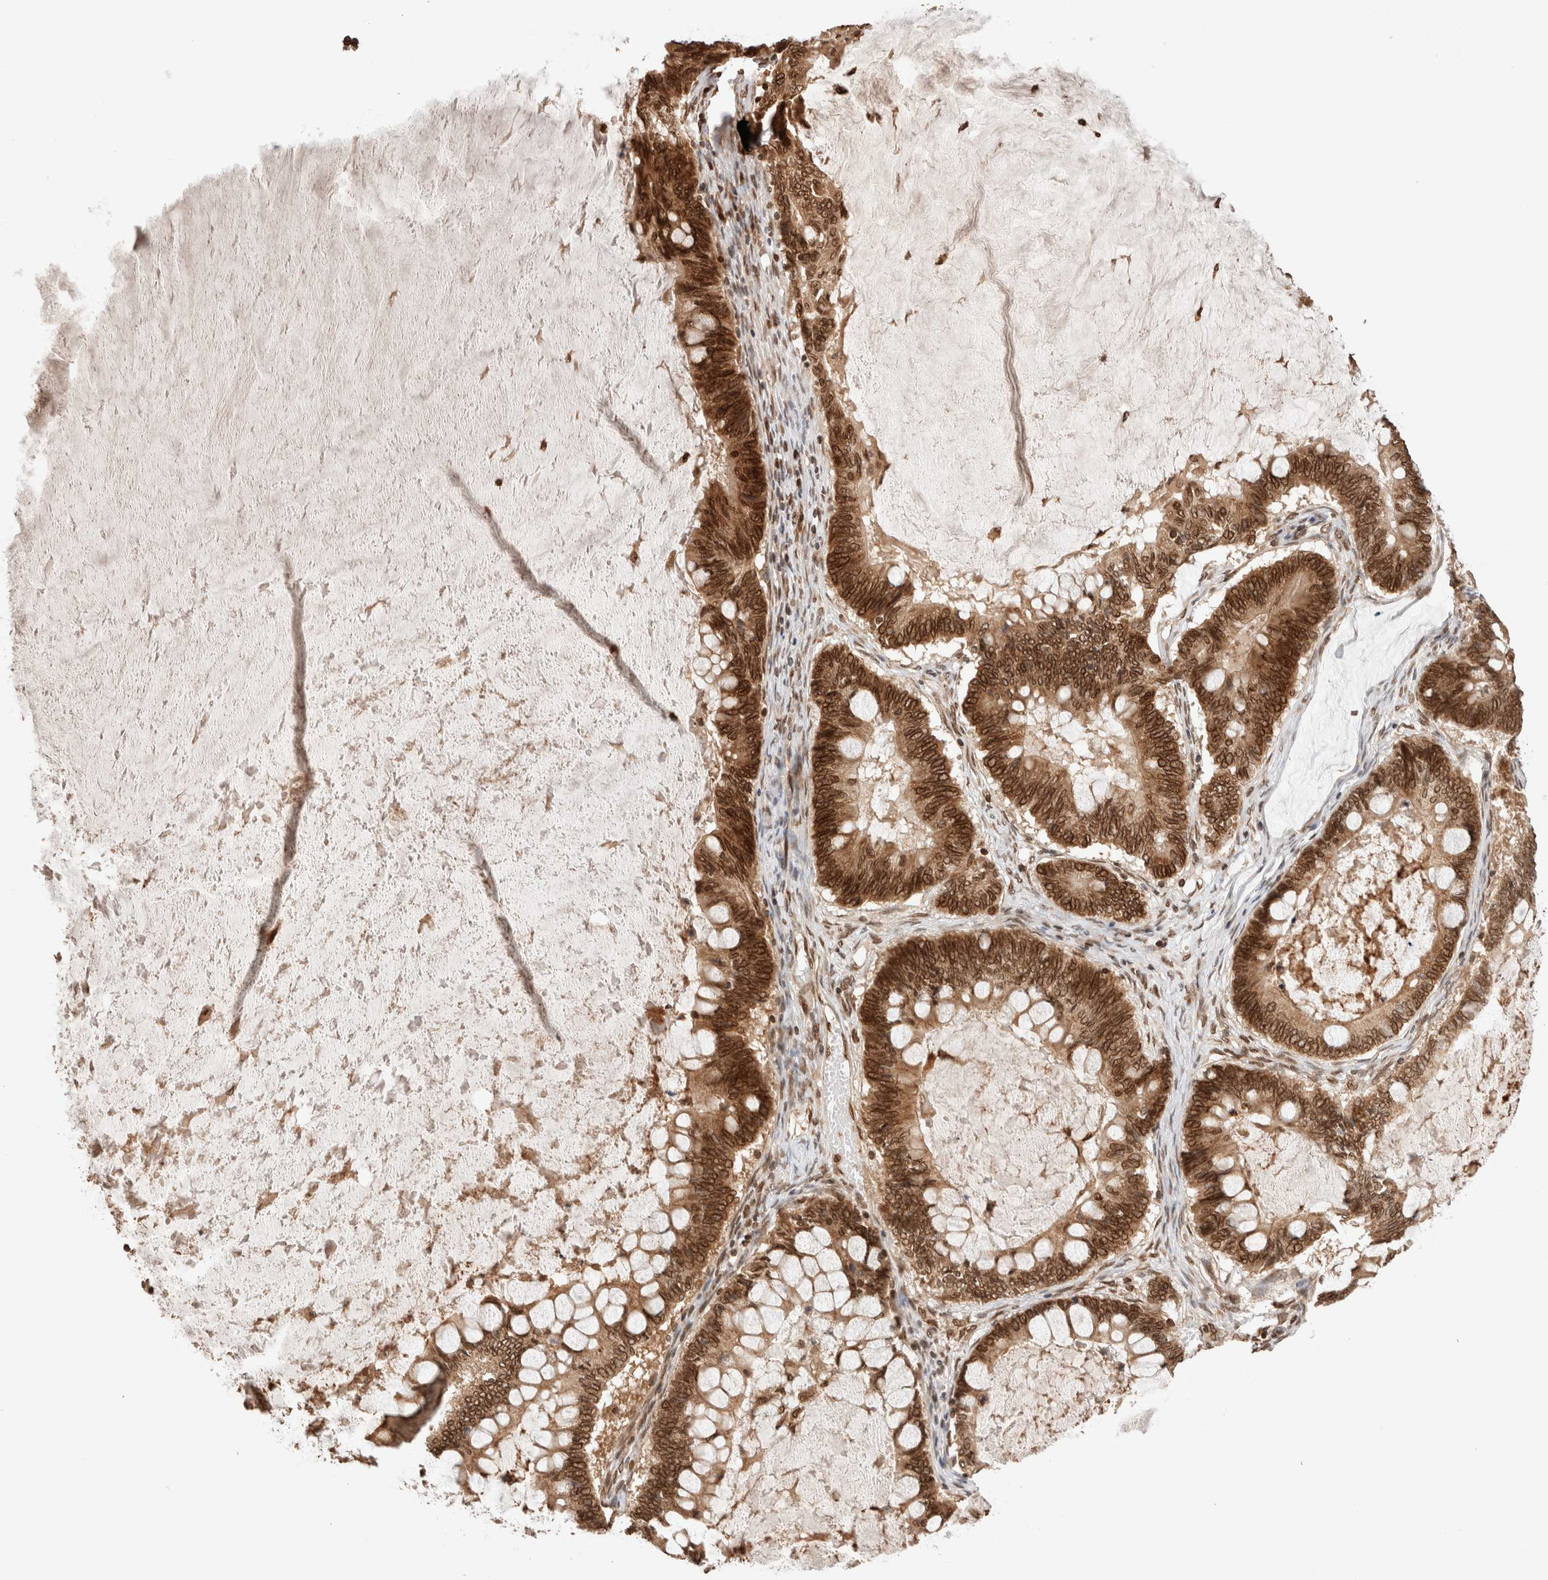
{"staining": {"intensity": "strong", "quantity": ">75%", "location": "cytoplasmic/membranous,nuclear"}, "tissue": "ovarian cancer", "cell_type": "Tumor cells", "image_type": "cancer", "snomed": [{"axis": "morphology", "description": "Cystadenocarcinoma, mucinous, NOS"}, {"axis": "topography", "description": "Ovary"}], "caption": "Protein analysis of mucinous cystadenocarcinoma (ovarian) tissue displays strong cytoplasmic/membranous and nuclear staining in about >75% of tumor cells. The staining was performed using DAB (3,3'-diaminobenzidine), with brown indicating positive protein expression. Nuclei are stained blue with hematoxylin.", "gene": "TPR", "patient": {"sex": "female", "age": 61}}